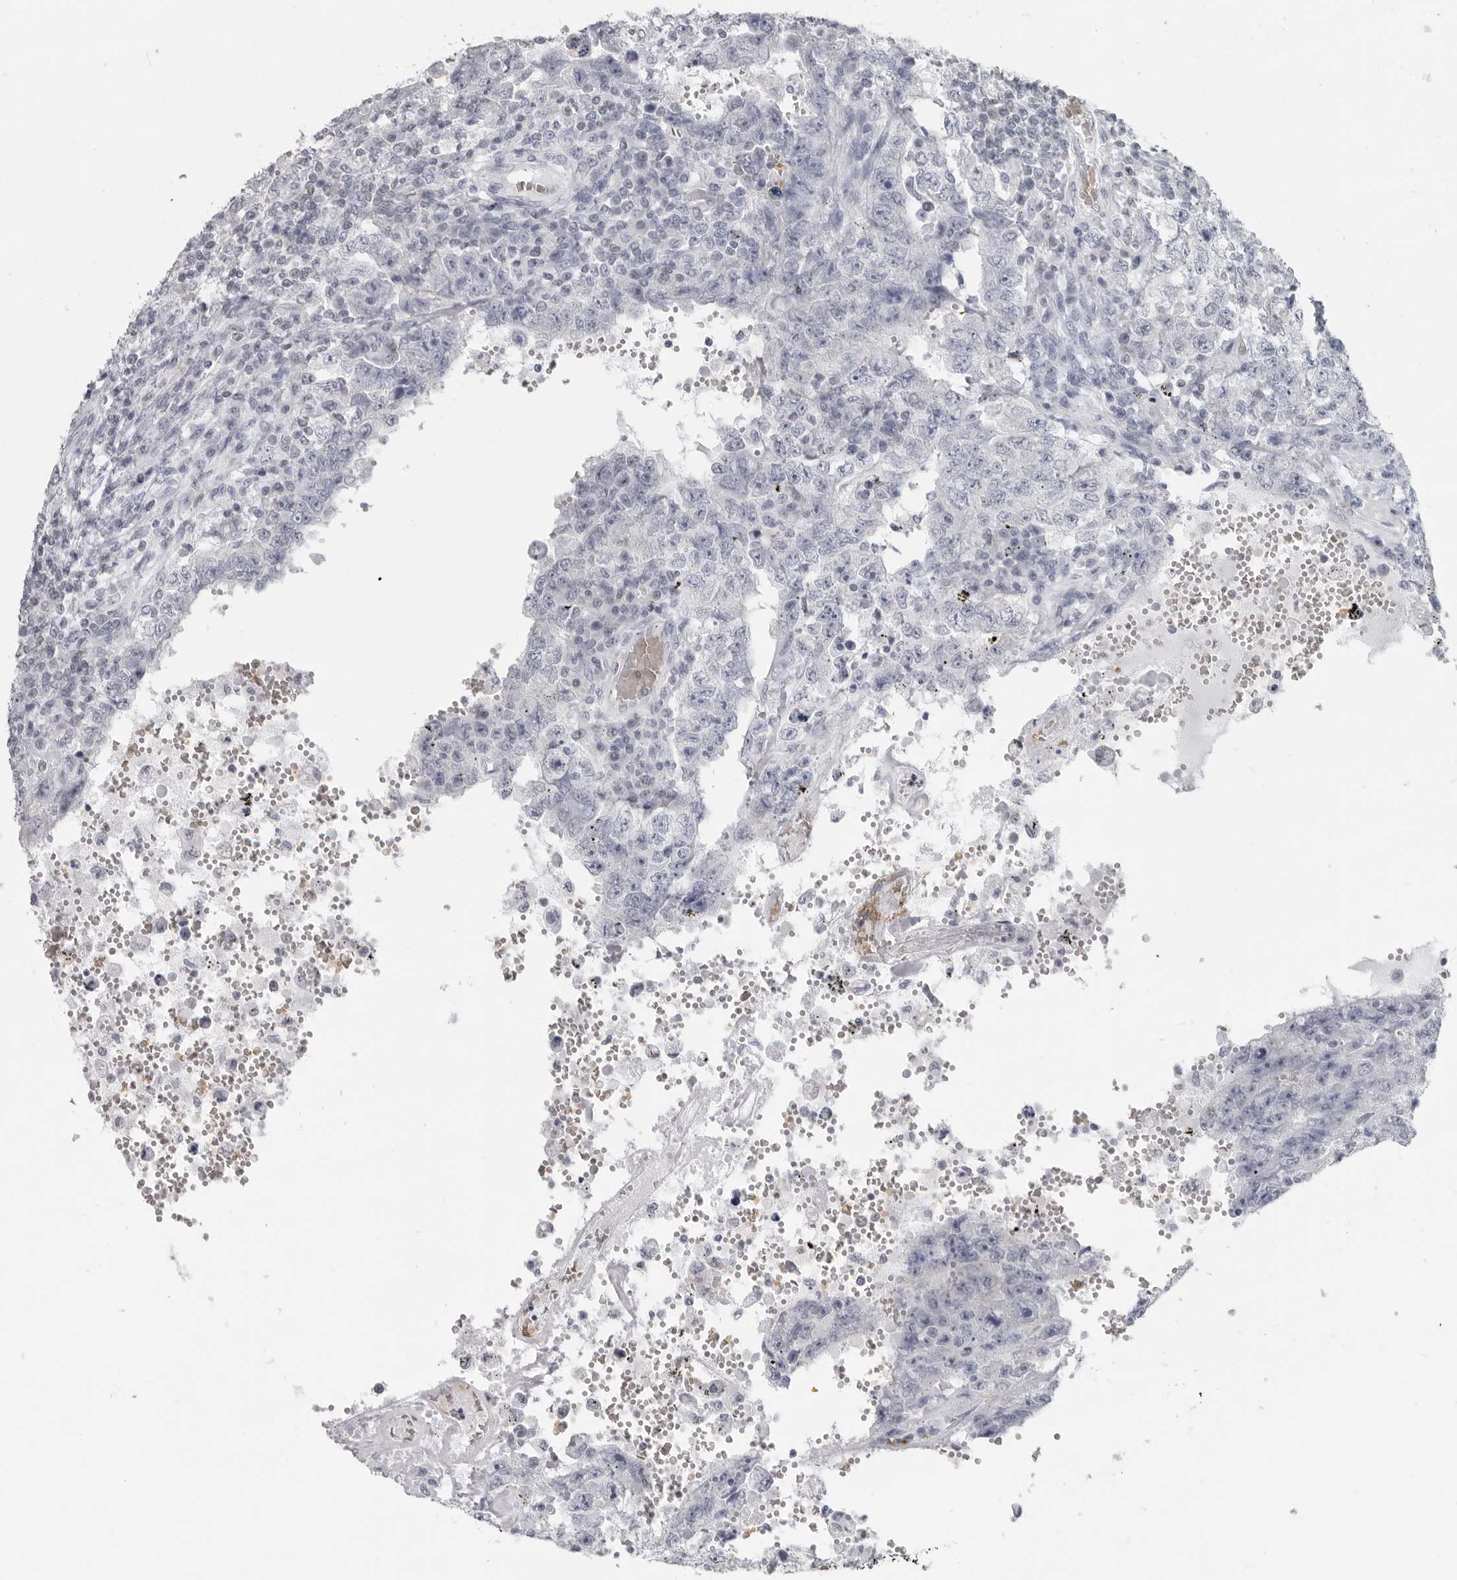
{"staining": {"intensity": "negative", "quantity": "none", "location": "none"}, "tissue": "testis cancer", "cell_type": "Tumor cells", "image_type": "cancer", "snomed": [{"axis": "morphology", "description": "Carcinoma, Embryonal, NOS"}, {"axis": "topography", "description": "Testis"}], "caption": "Immunohistochemistry of human testis embryonal carcinoma reveals no positivity in tumor cells. (DAB immunohistochemistry (IHC) visualized using brightfield microscopy, high magnification).", "gene": "EPB41", "patient": {"sex": "male", "age": 26}}